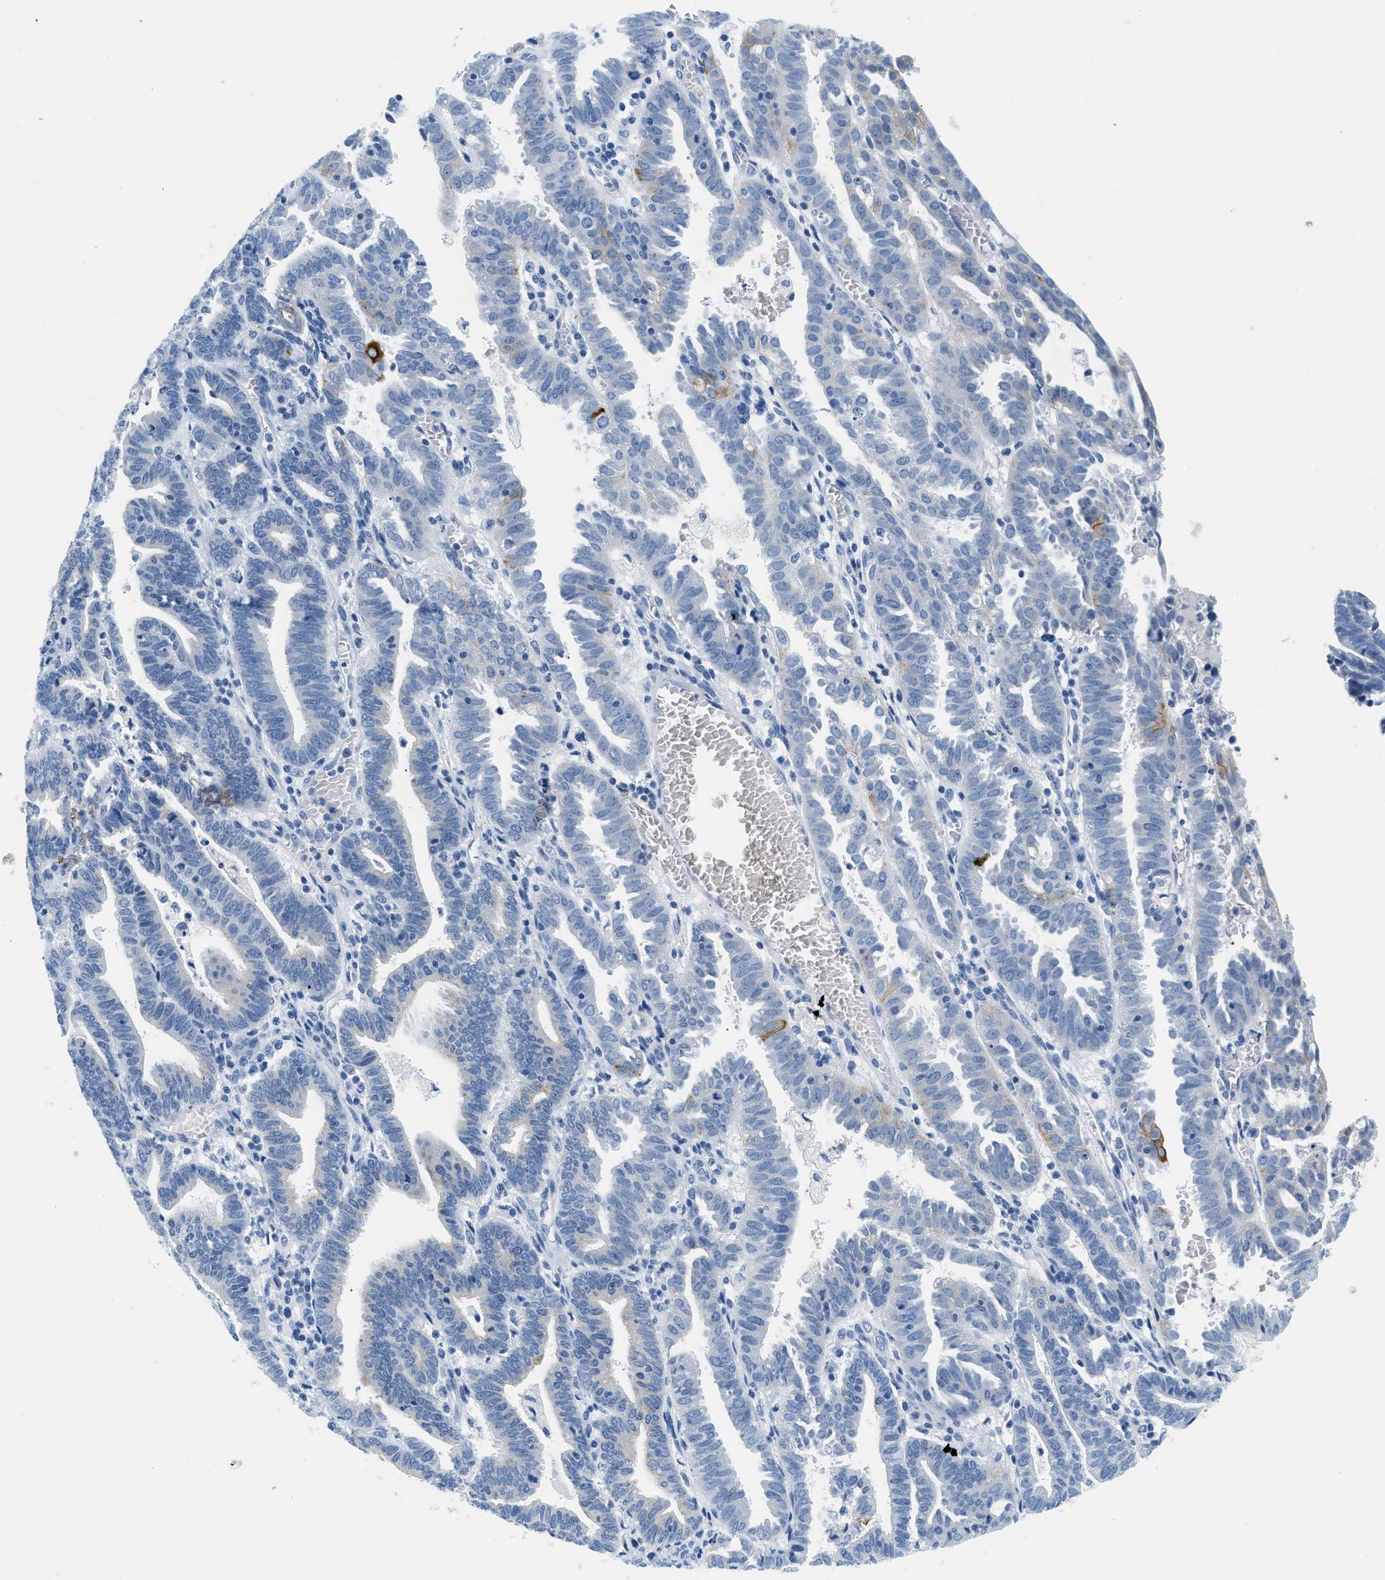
{"staining": {"intensity": "negative", "quantity": "none", "location": "none"}, "tissue": "endometrial cancer", "cell_type": "Tumor cells", "image_type": "cancer", "snomed": [{"axis": "morphology", "description": "Adenocarcinoma, NOS"}, {"axis": "topography", "description": "Uterus"}], "caption": "IHC photomicrograph of neoplastic tissue: human endometrial cancer stained with DAB (3,3'-diaminobenzidine) displays no significant protein staining in tumor cells.", "gene": "STXBP2", "patient": {"sex": "female", "age": 83}}